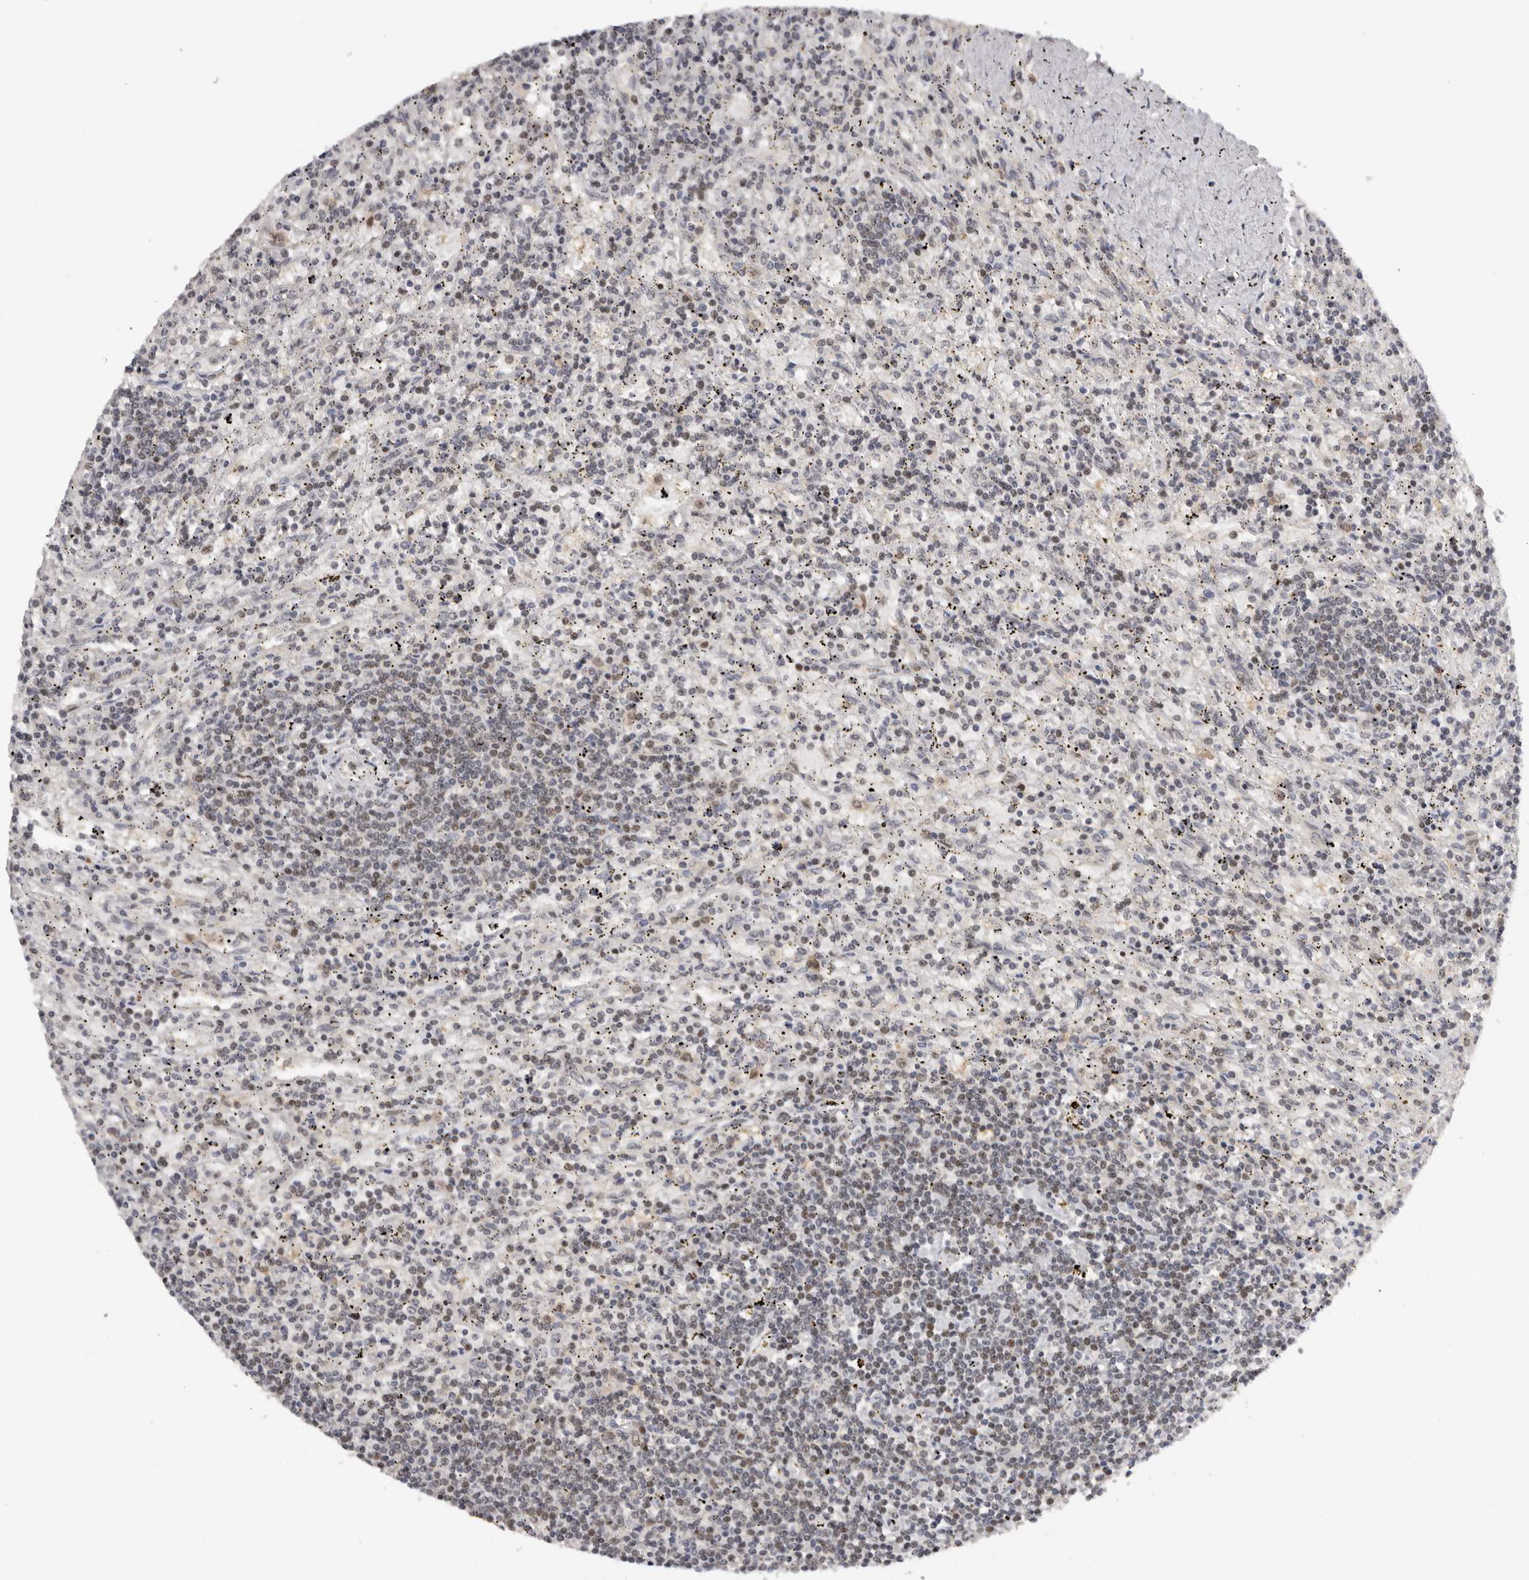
{"staining": {"intensity": "negative", "quantity": "none", "location": "none"}, "tissue": "lymphoma", "cell_type": "Tumor cells", "image_type": "cancer", "snomed": [{"axis": "morphology", "description": "Malignant lymphoma, non-Hodgkin's type, Low grade"}, {"axis": "topography", "description": "Spleen"}], "caption": "The histopathology image exhibits no staining of tumor cells in malignant lymphoma, non-Hodgkin's type (low-grade).", "gene": "KIF2B", "patient": {"sex": "male", "age": 76}}